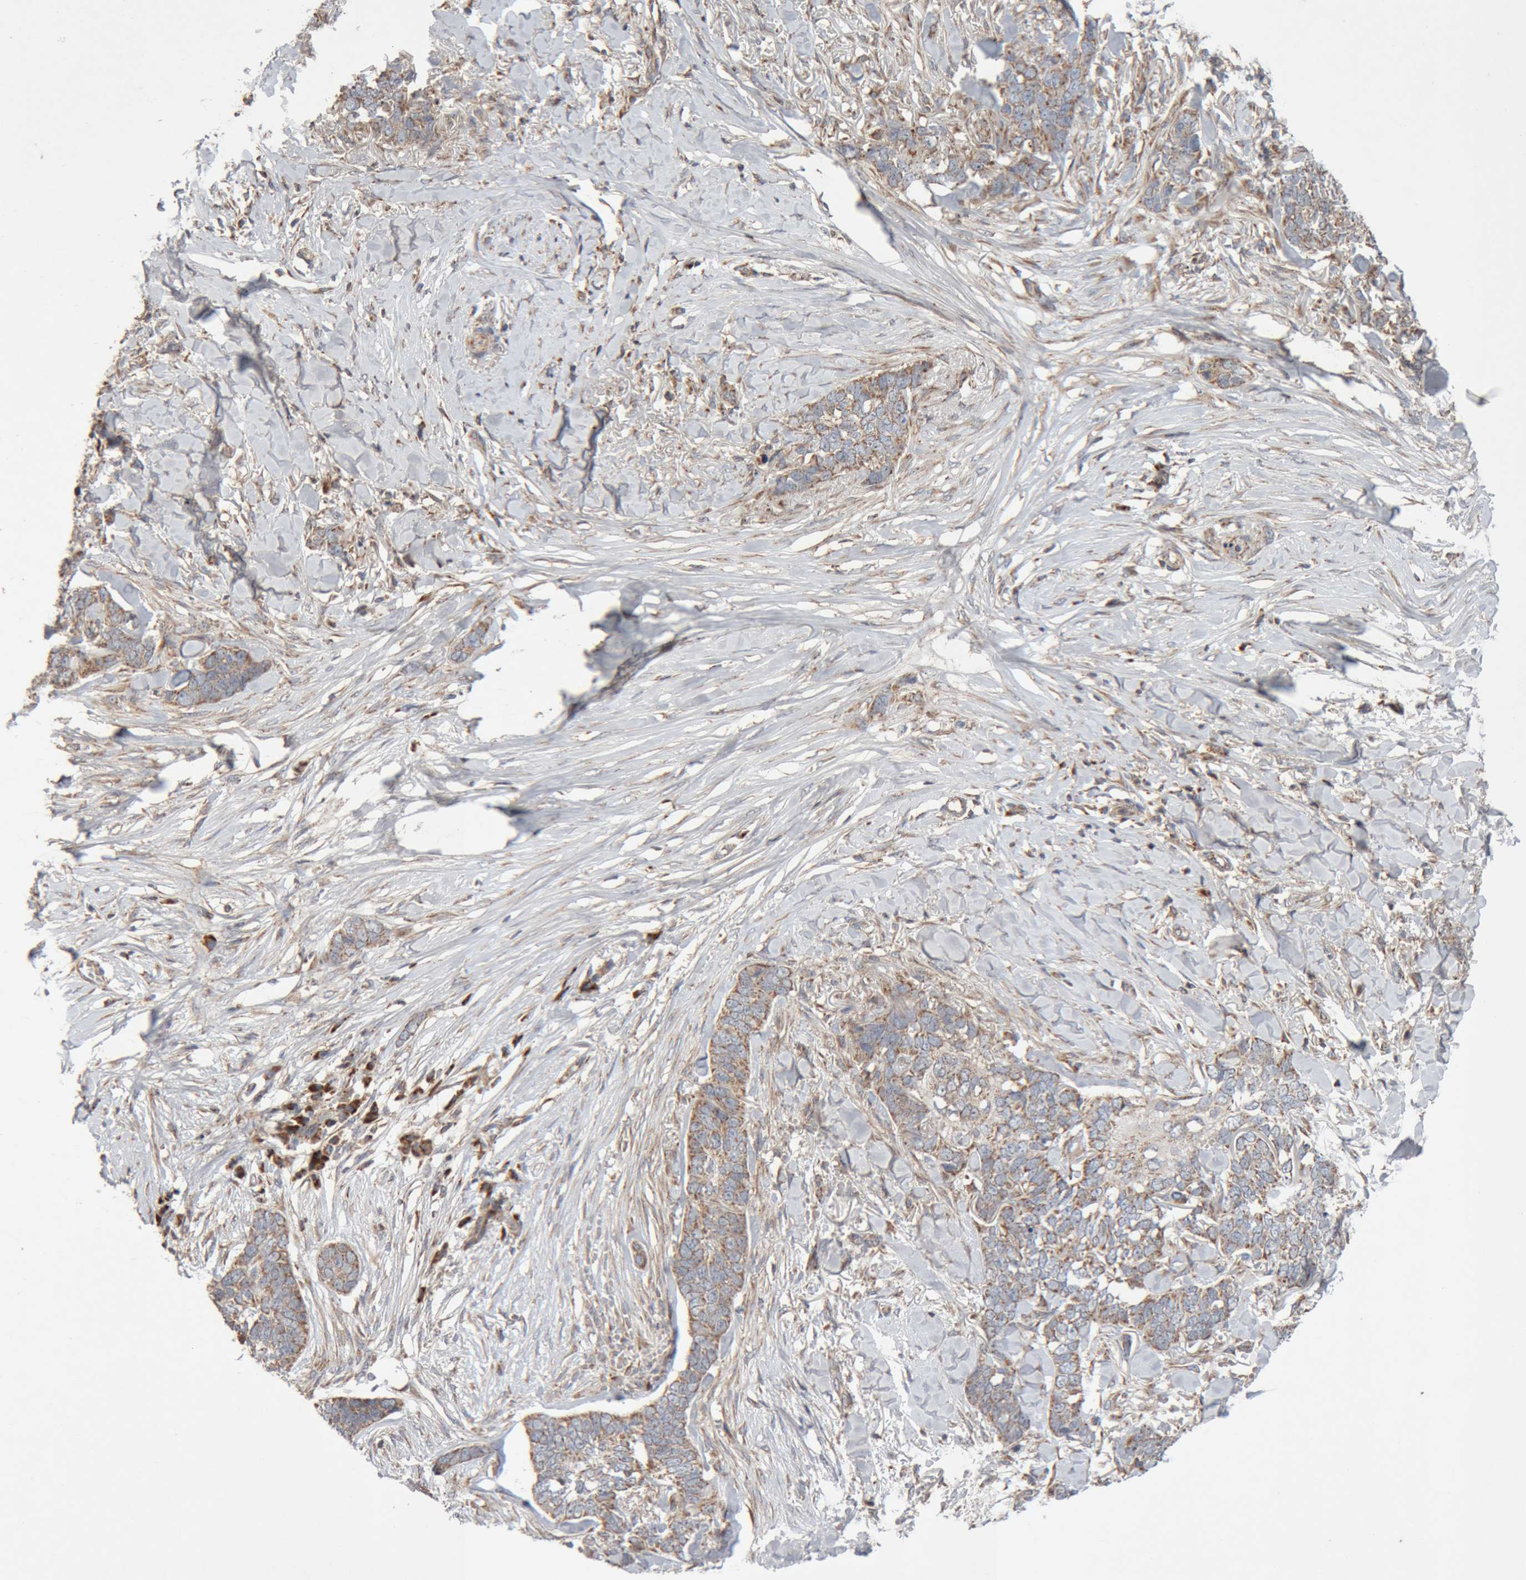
{"staining": {"intensity": "moderate", "quantity": ">75%", "location": "cytoplasmic/membranous"}, "tissue": "skin cancer", "cell_type": "Tumor cells", "image_type": "cancer", "snomed": [{"axis": "morphology", "description": "Normal tissue, NOS"}, {"axis": "morphology", "description": "Basal cell carcinoma"}, {"axis": "topography", "description": "Skin"}], "caption": "High-power microscopy captured an IHC micrograph of basal cell carcinoma (skin), revealing moderate cytoplasmic/membranous positivity in about >75% of tumor cells.", "gene": "KIF21B", "patient": {"sex": "male", "age": 77}}